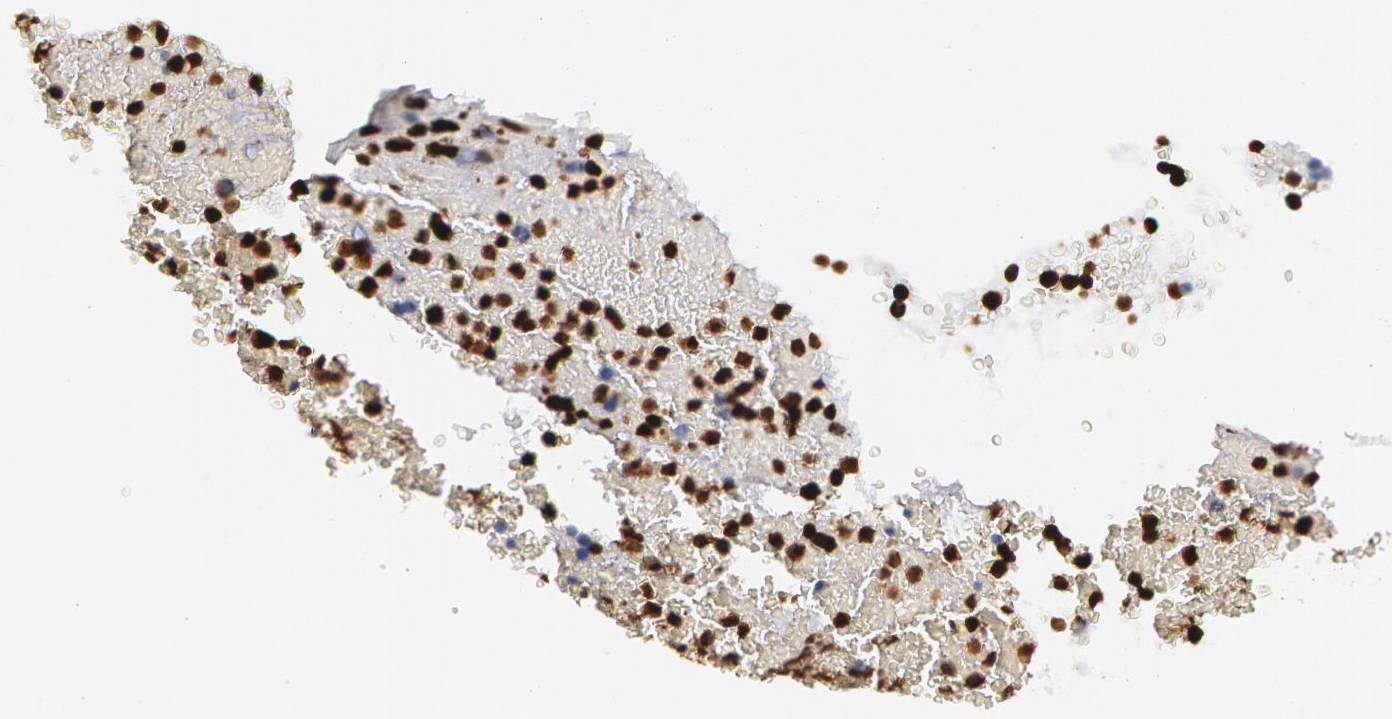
{"staining": {"intensity": "strong", "quantity": "25%-75%", "location": "cytoplasmic/membranous,nuclear"}, "tissue": "bone marrow", "cell_type": "Hematopoietic cells", "image_type": "normal", "snomed": [{"axis": "morphology", "description": "Normal tissue, NOS"}, {"axis": "topography", "description": "Bone marrow"}], "caption": "High-power microscopy captured an IHC photomicrograph of benign bone marrow, revealing strong cytoplasmic/membranous,nuclear positivity in about 25%-75% of hematopoietic cells. The protein of interest is shown in brown color, while the nuclei are stained blue.", "gene": "SYK", "patient": {"sex": "female", "age": 53}}